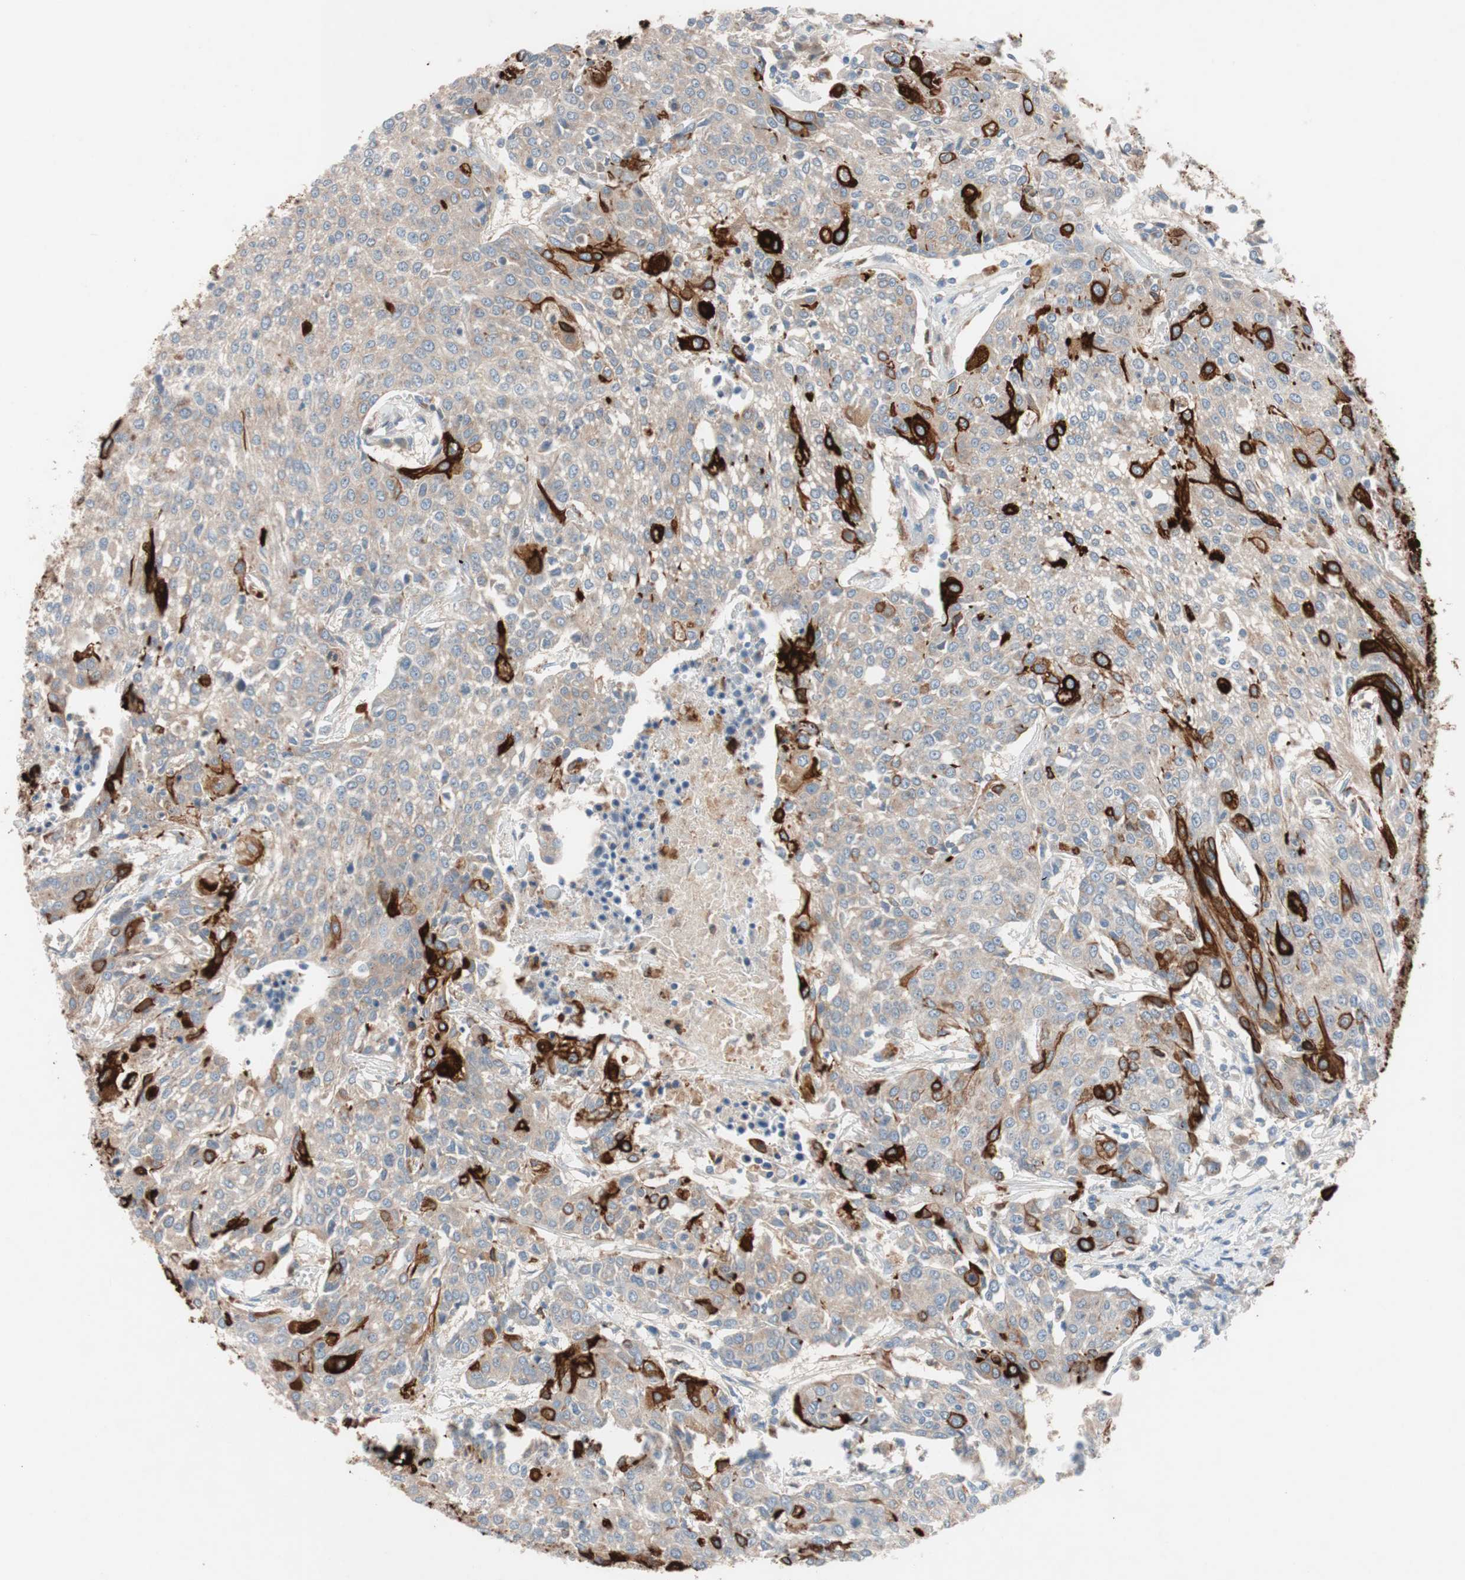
{"staining": {"intensity": "strong", "quantity": "25%-75%", "location": "cytoplasmic/membranous"}, "tissue": "urothelial cancer", "cell_type": "Tumor cells", "image_type": "cancer", "snomed": [{"axis": "morphology", "description": "Urothelial carcinoma, High grade"}, {"axis": "topography", "description": "Urinary bladder"}], "caption": "Immunohistochemical staining of human urothelial carcinoma (high-grade) exhibits high levels of strong cytoplasmic/membranous positivity in approximately 25%-75% of tumor cells.", "gene": "CLEC4D", "patient": {"sex": "female", "age": 85}}